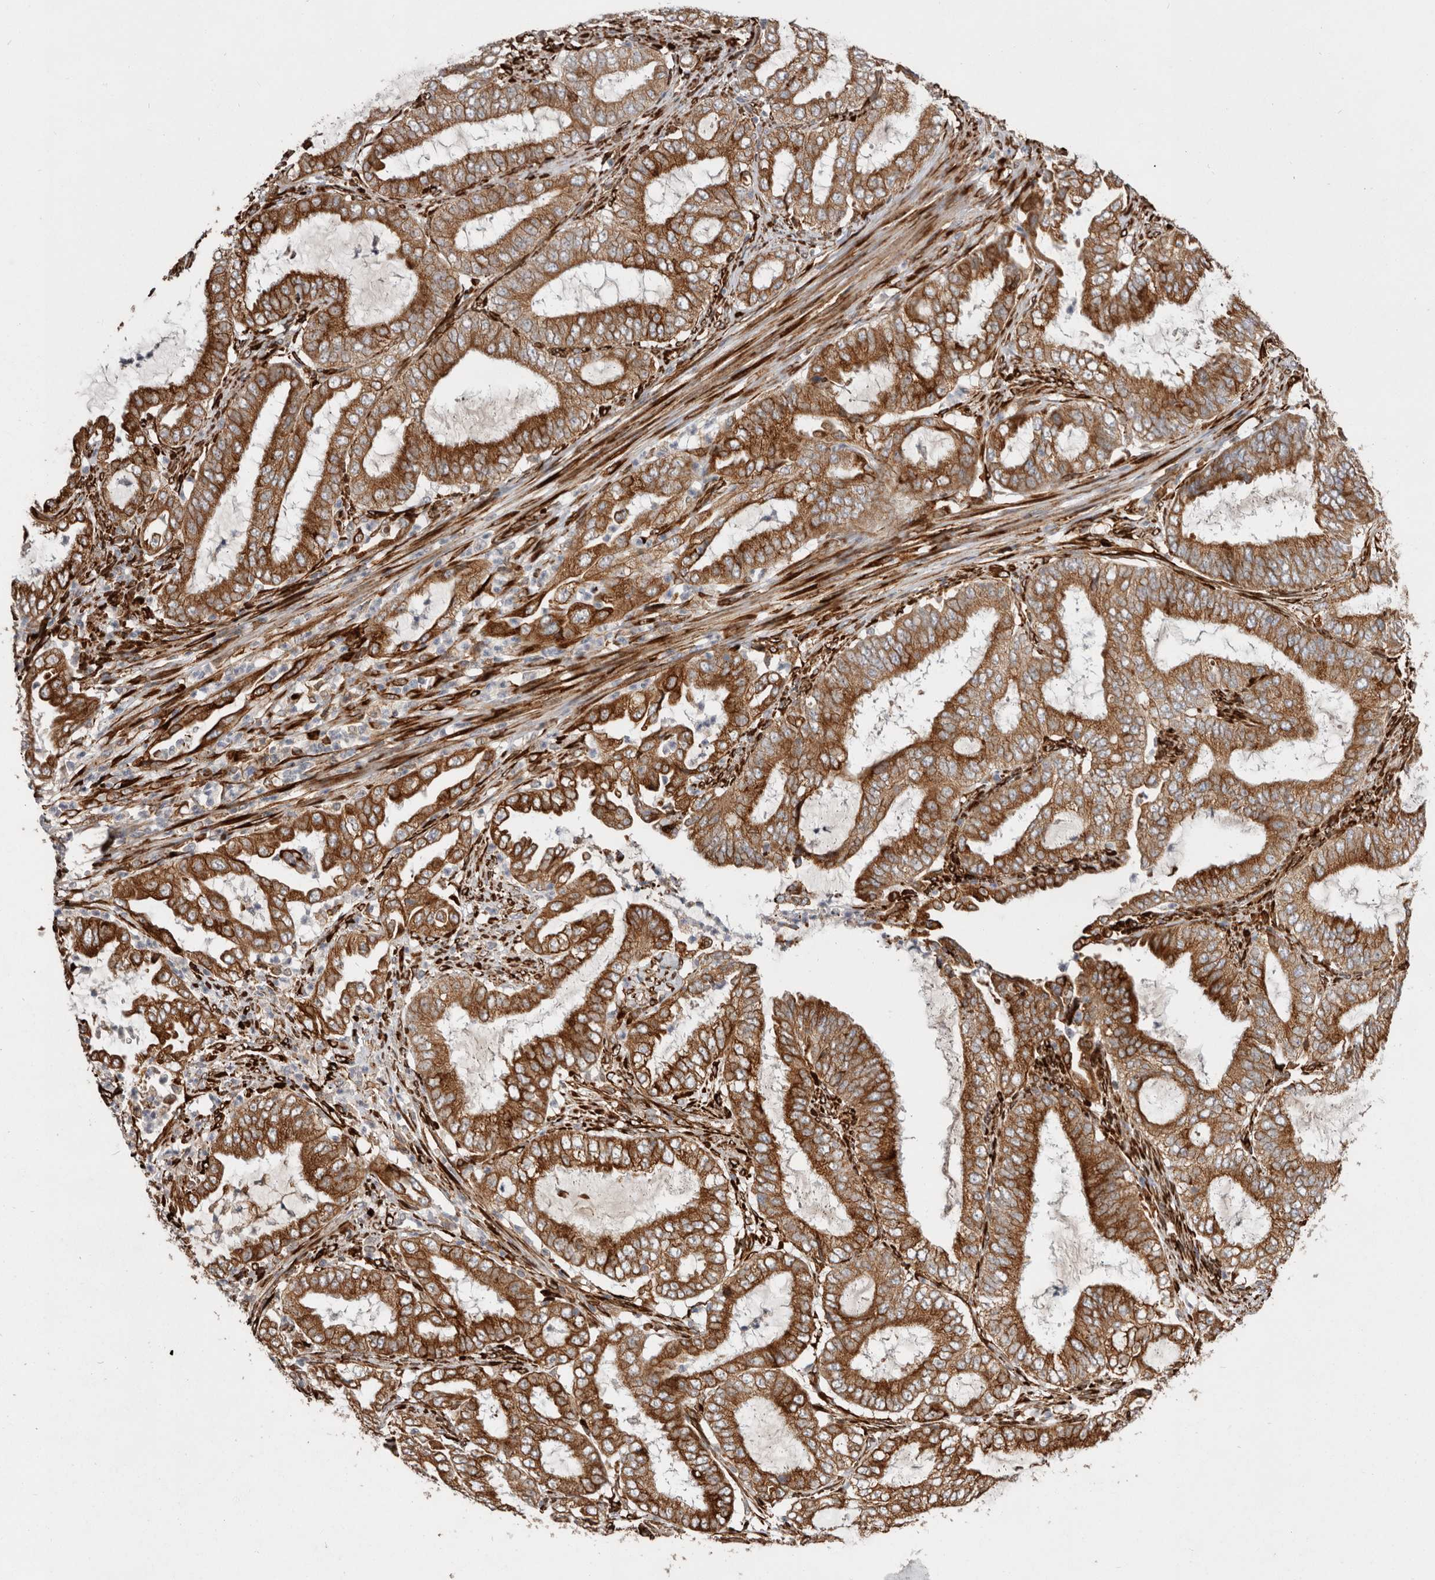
{"staining": {"intensity": "strong", "quantity": ">75%", "location": "cytoplasmic/membranous"}, "tissue": "endometrial cancer", "cell_type": "Tumor cells", "image_type": "cancer", "snomed": [{"axis": "morphology", "description": "Adenocarcinoma, NOS"}, {"axis": "topography", "description": "Endometrium"}], "caption": "Human endometrial cancer (adenocarcinoma) stained with a protein marker reveals strong staining in tumor cells.", "gene": "WDTC1", "patient": {"sex": "female", "age": 51}}